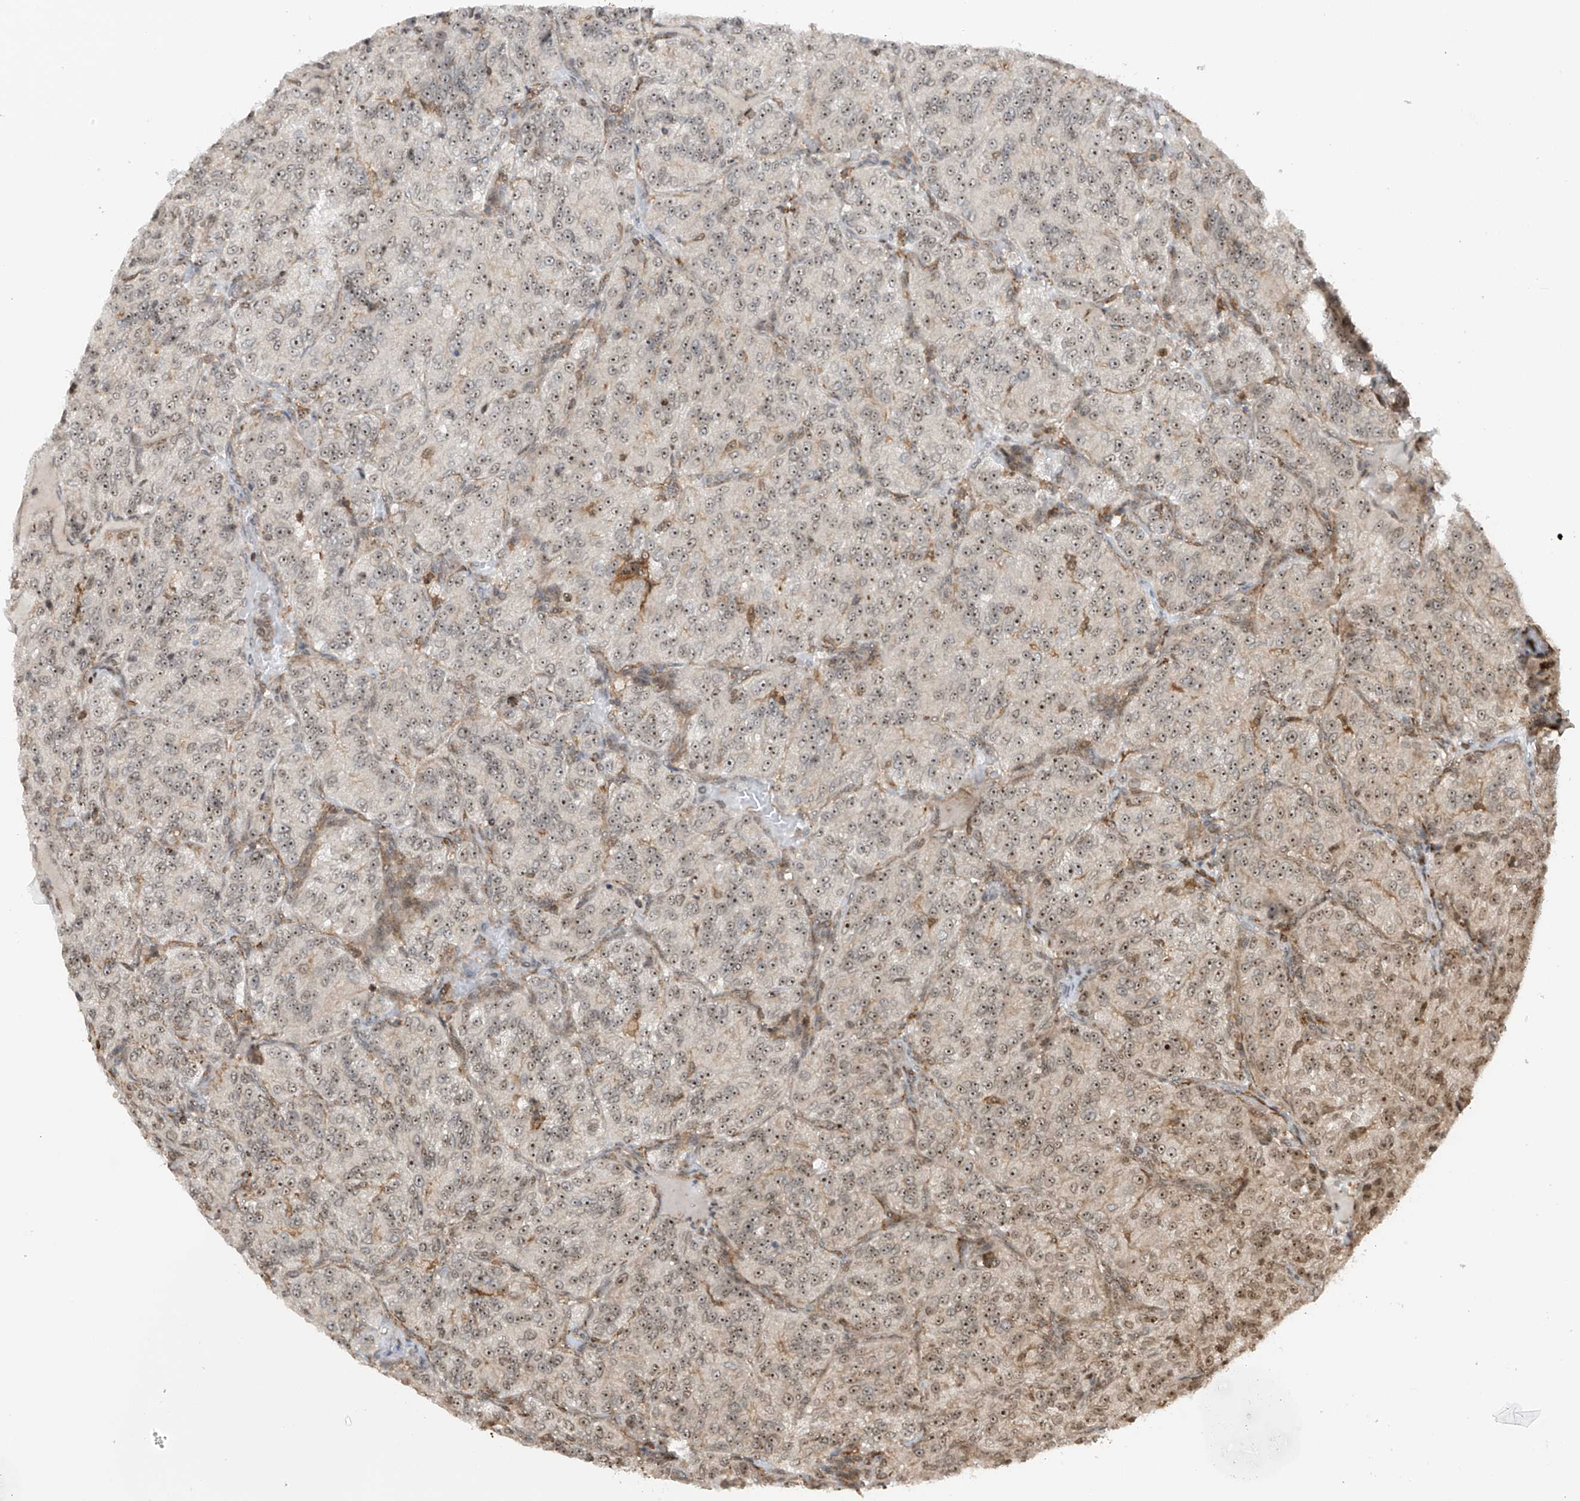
{"staining": {"intensity": "moderate", "quantity": ">75%", "location": "nuclear"}, "tissue": "renal cancer", "cell_type": "Tumor cells", "image_type": "cancer", "snomed": [{"axis": "morphology", "description": "Adenocarcinoma, NOS"}, {"axis": "topography", "description": "Kidney"}], "caption": "Renal adenocarcinoma stained for a protein (brown) exhibits moderate nuclear positive positivity in about >75% of tumor cells.", "gene": "REPIN1", "patient": {"sex": "female", "age": 63}}